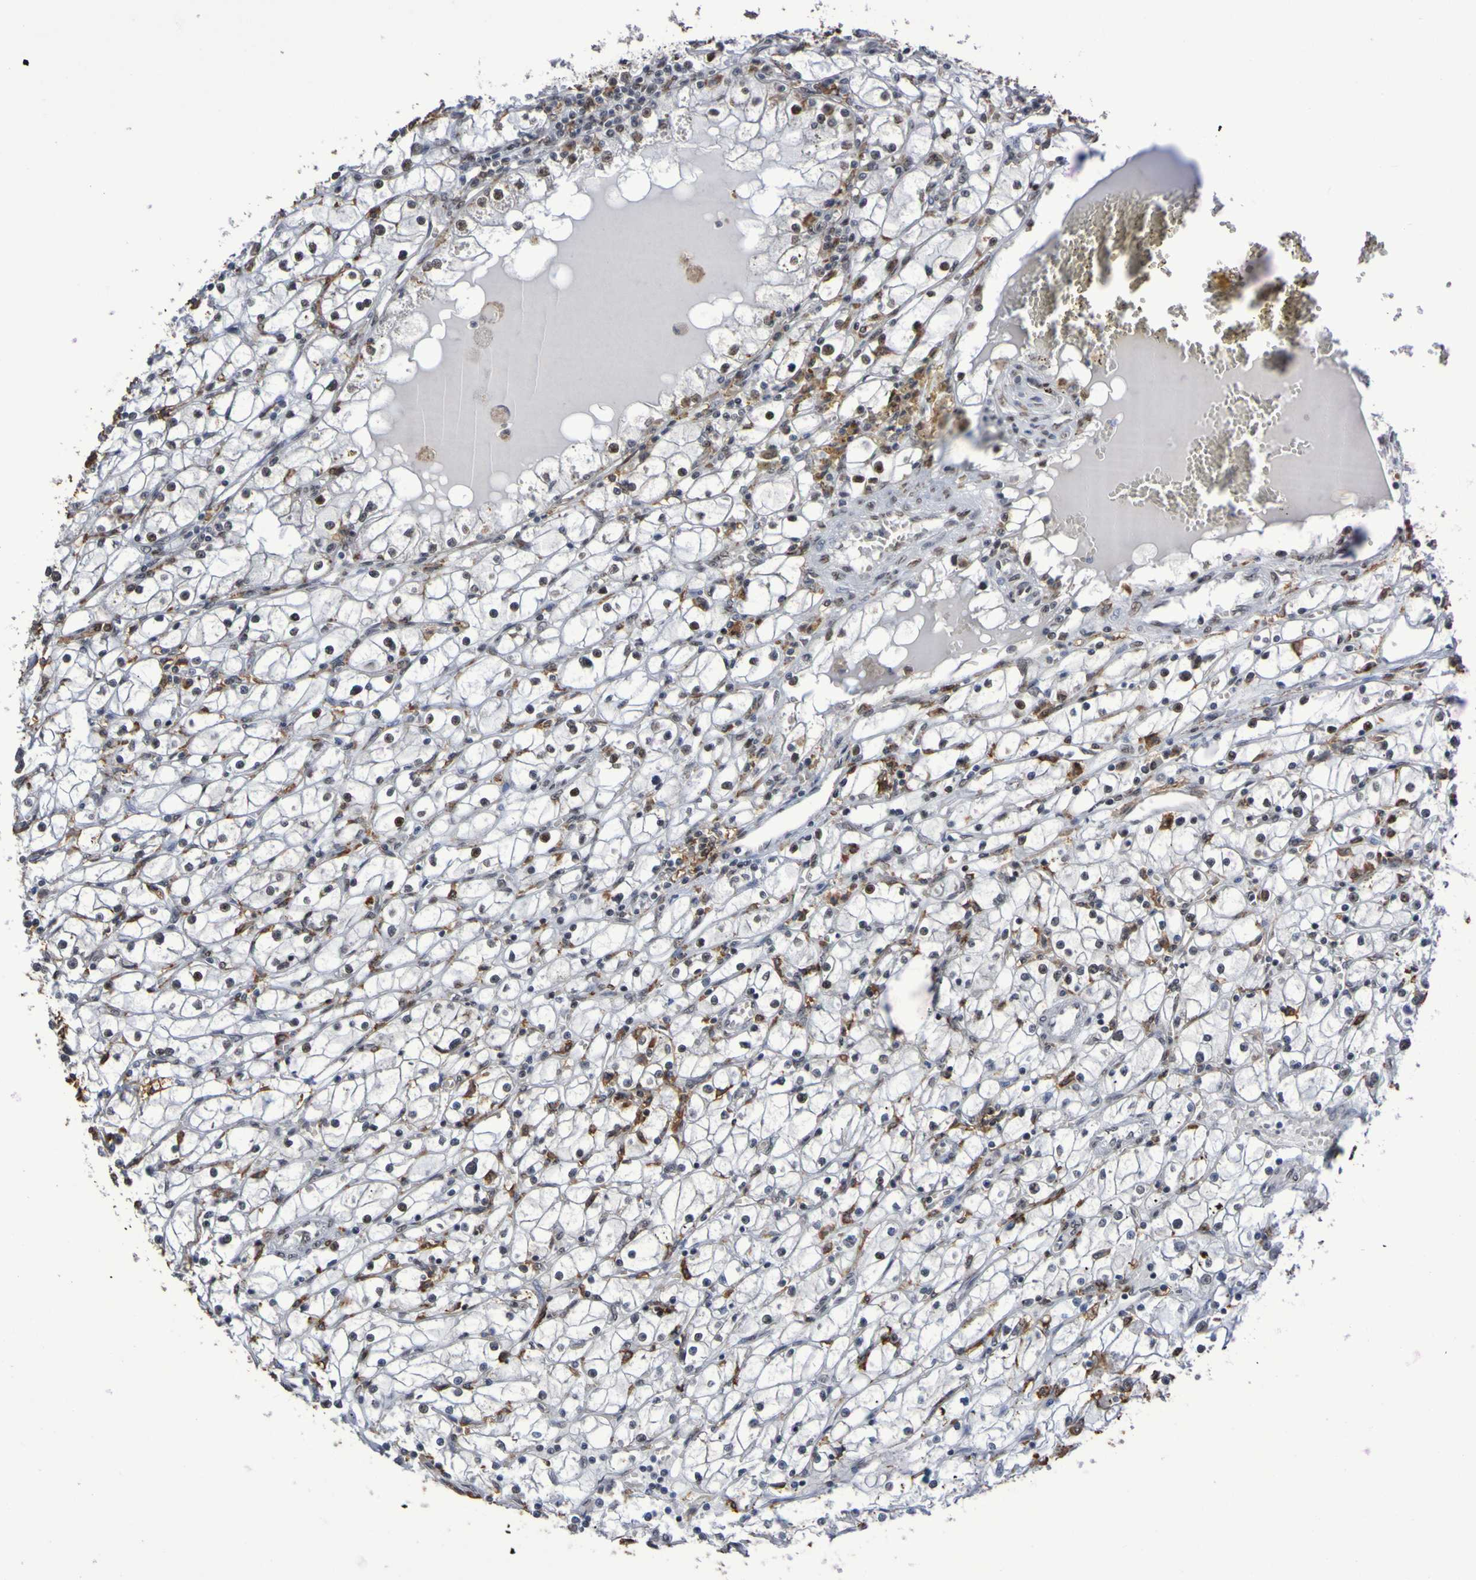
{"staining": {"intensity": "moderate", "quantity": "25%-75%", "location": "nuclear"}, "tissue": "renal cancer", "cell_type": "Tumor cells", "image_type": "cancer", "snomed": [{"axis": "morphology", "description": "Adenocarcinoma, NOS"}, {"axis": "topography", "description": "Kidney"}], "caption": "Immunohistochemical staining of renal cancer (adenocarcinoma) demonstrates medium levels of moderate nuclear expression in about 25%-75% of tumor cells. Nuclei are stained in blue.", "gene": "MRTFB", "patient": {"sex": "male", "age": 56}}